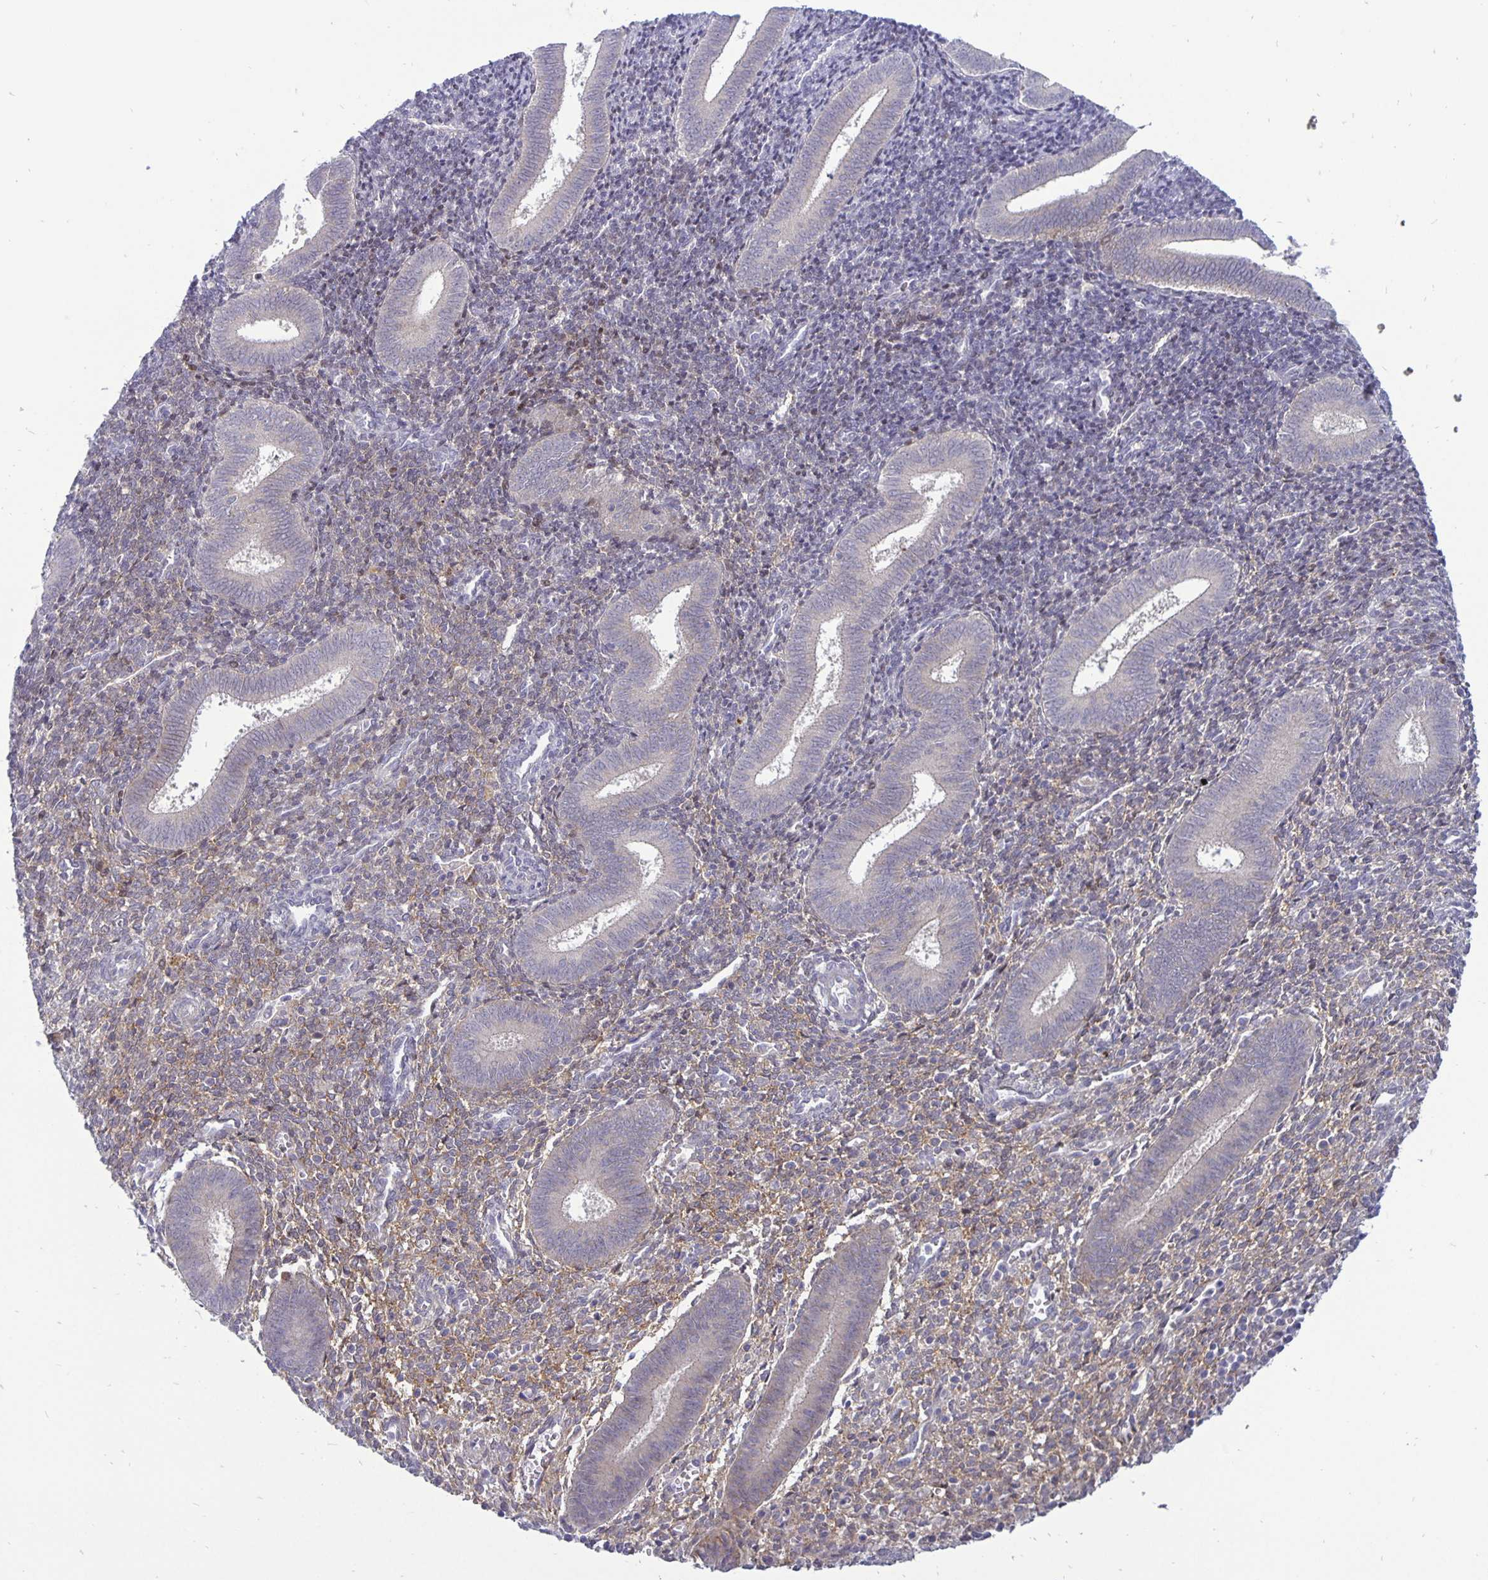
{"staining": {"intensity": "moderate", "quantity": "<25%", "location": "cytoplasmic/membranous"}, "tissue": "endometrium", "cell_type": "Cells in endometrial stroma", "image_type": "normal", "snomed": [{"axis": "morphology", "description": "Normal tissue, NOS"}, {"axis": "topography", "description": "Endometrium"}], "caption": "Immunohistochemistry of normal endometrium demonstrates low levels of moderate cytoplasmic/membranous expression in approximately <25% of cells in endometrial stroma. The staining was performed using DAB, with brown indicating positive protein expression. Nuclei are stained blue with hematoxylin.", "gene": "ERBB2", "patient": {"sex": "female", "age": 25}}